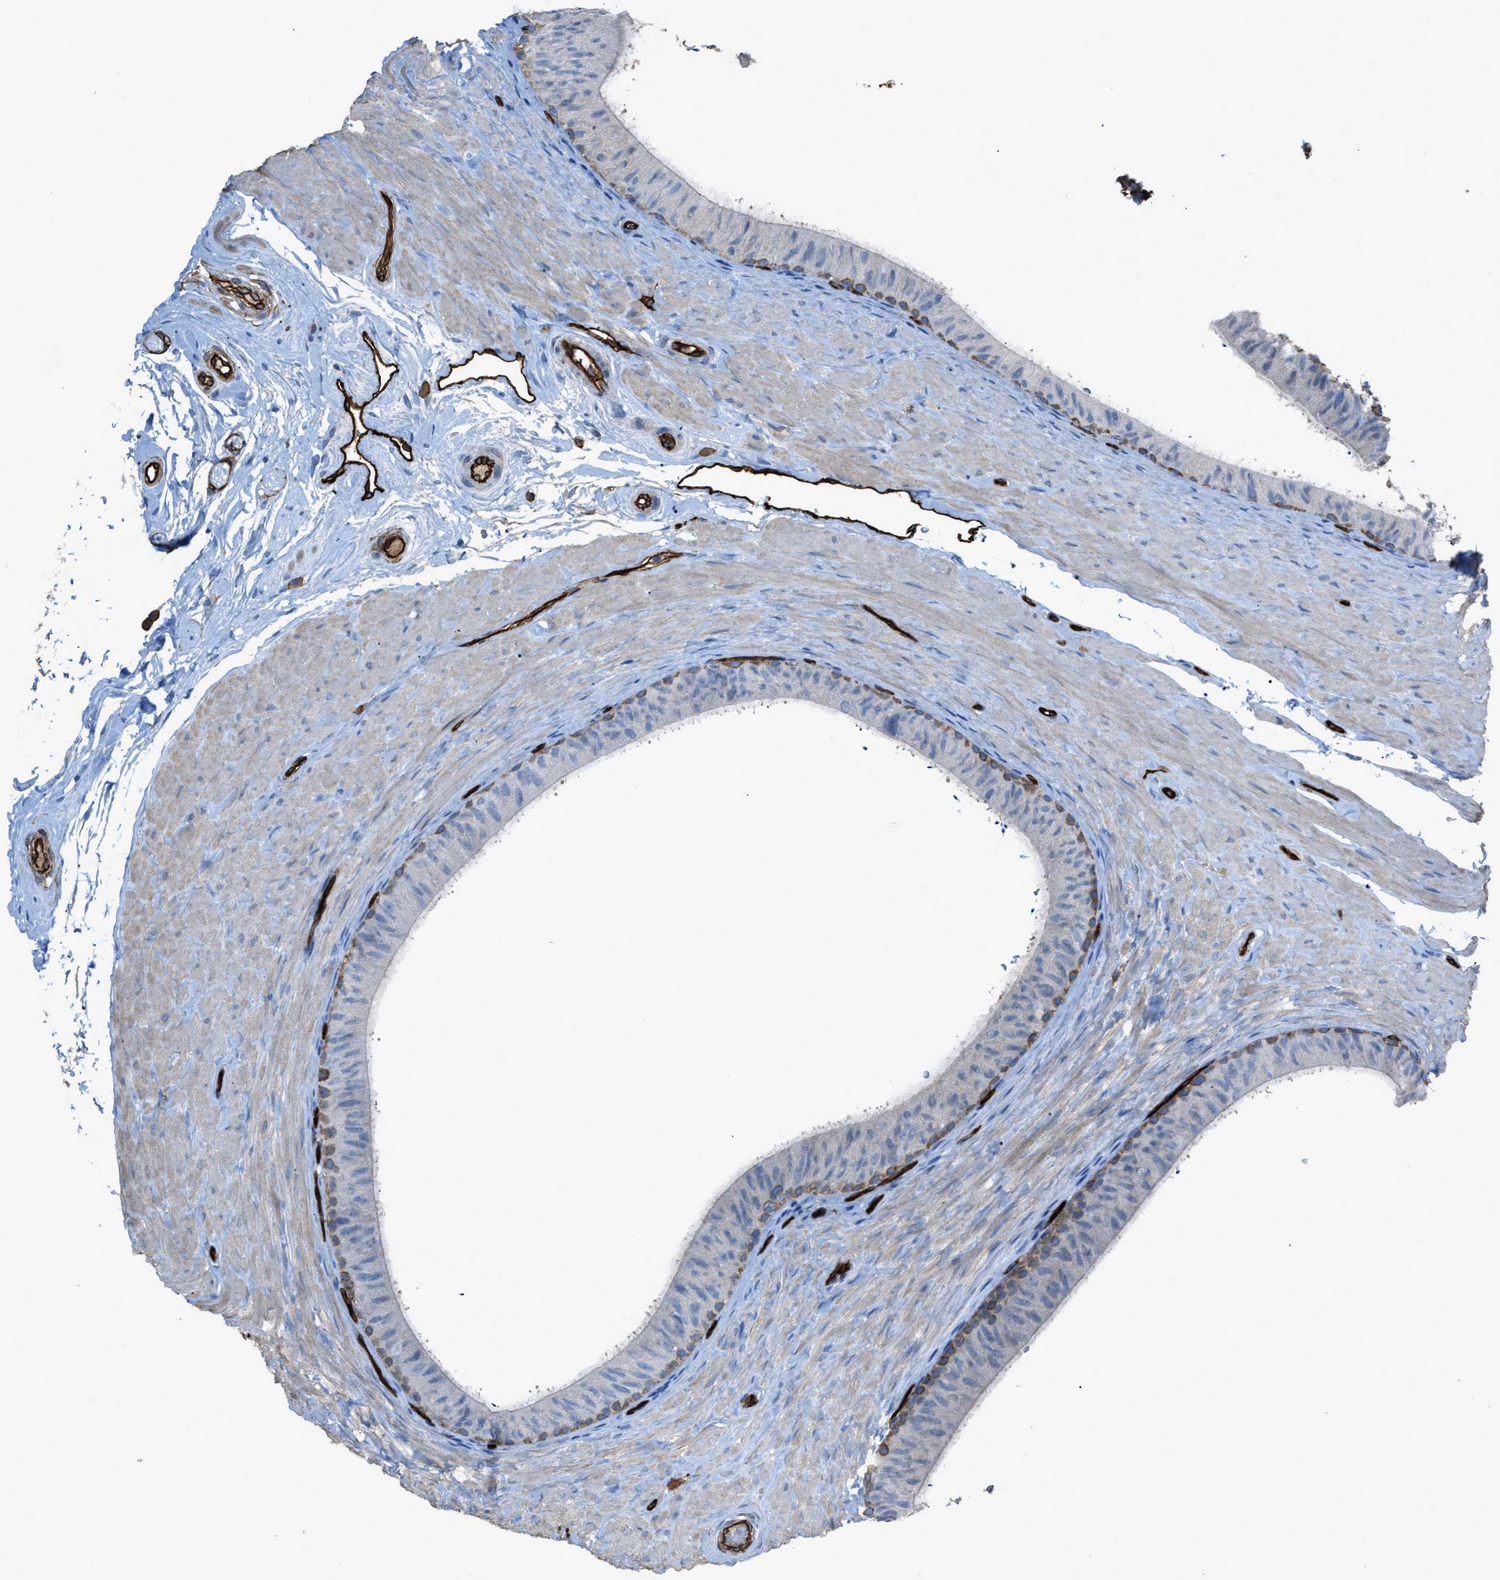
{"staining": {"intensity": "moderate", "quantity": "<25%", "location": "cytoplasmic/membranous"}, "tissue": "epididymis", "cell_type": "Glandular cells", "image_type": "normal", "snomed": [{"axis": "morphology", "description": "Normal tissue, NOS"}, {"axis": "topography", "description": "Epididymis"}], "caption": "Epididymis stained for a protein shows moderate cytoplasmic/membranous positivity in glandular cells. (DAB (3,3'-diaminobenzidine) IHC, brown staining for protein, blue staining for nuclei).", "gene": "SLC22A15", "patient": {"sex": "male", "age": 34}}